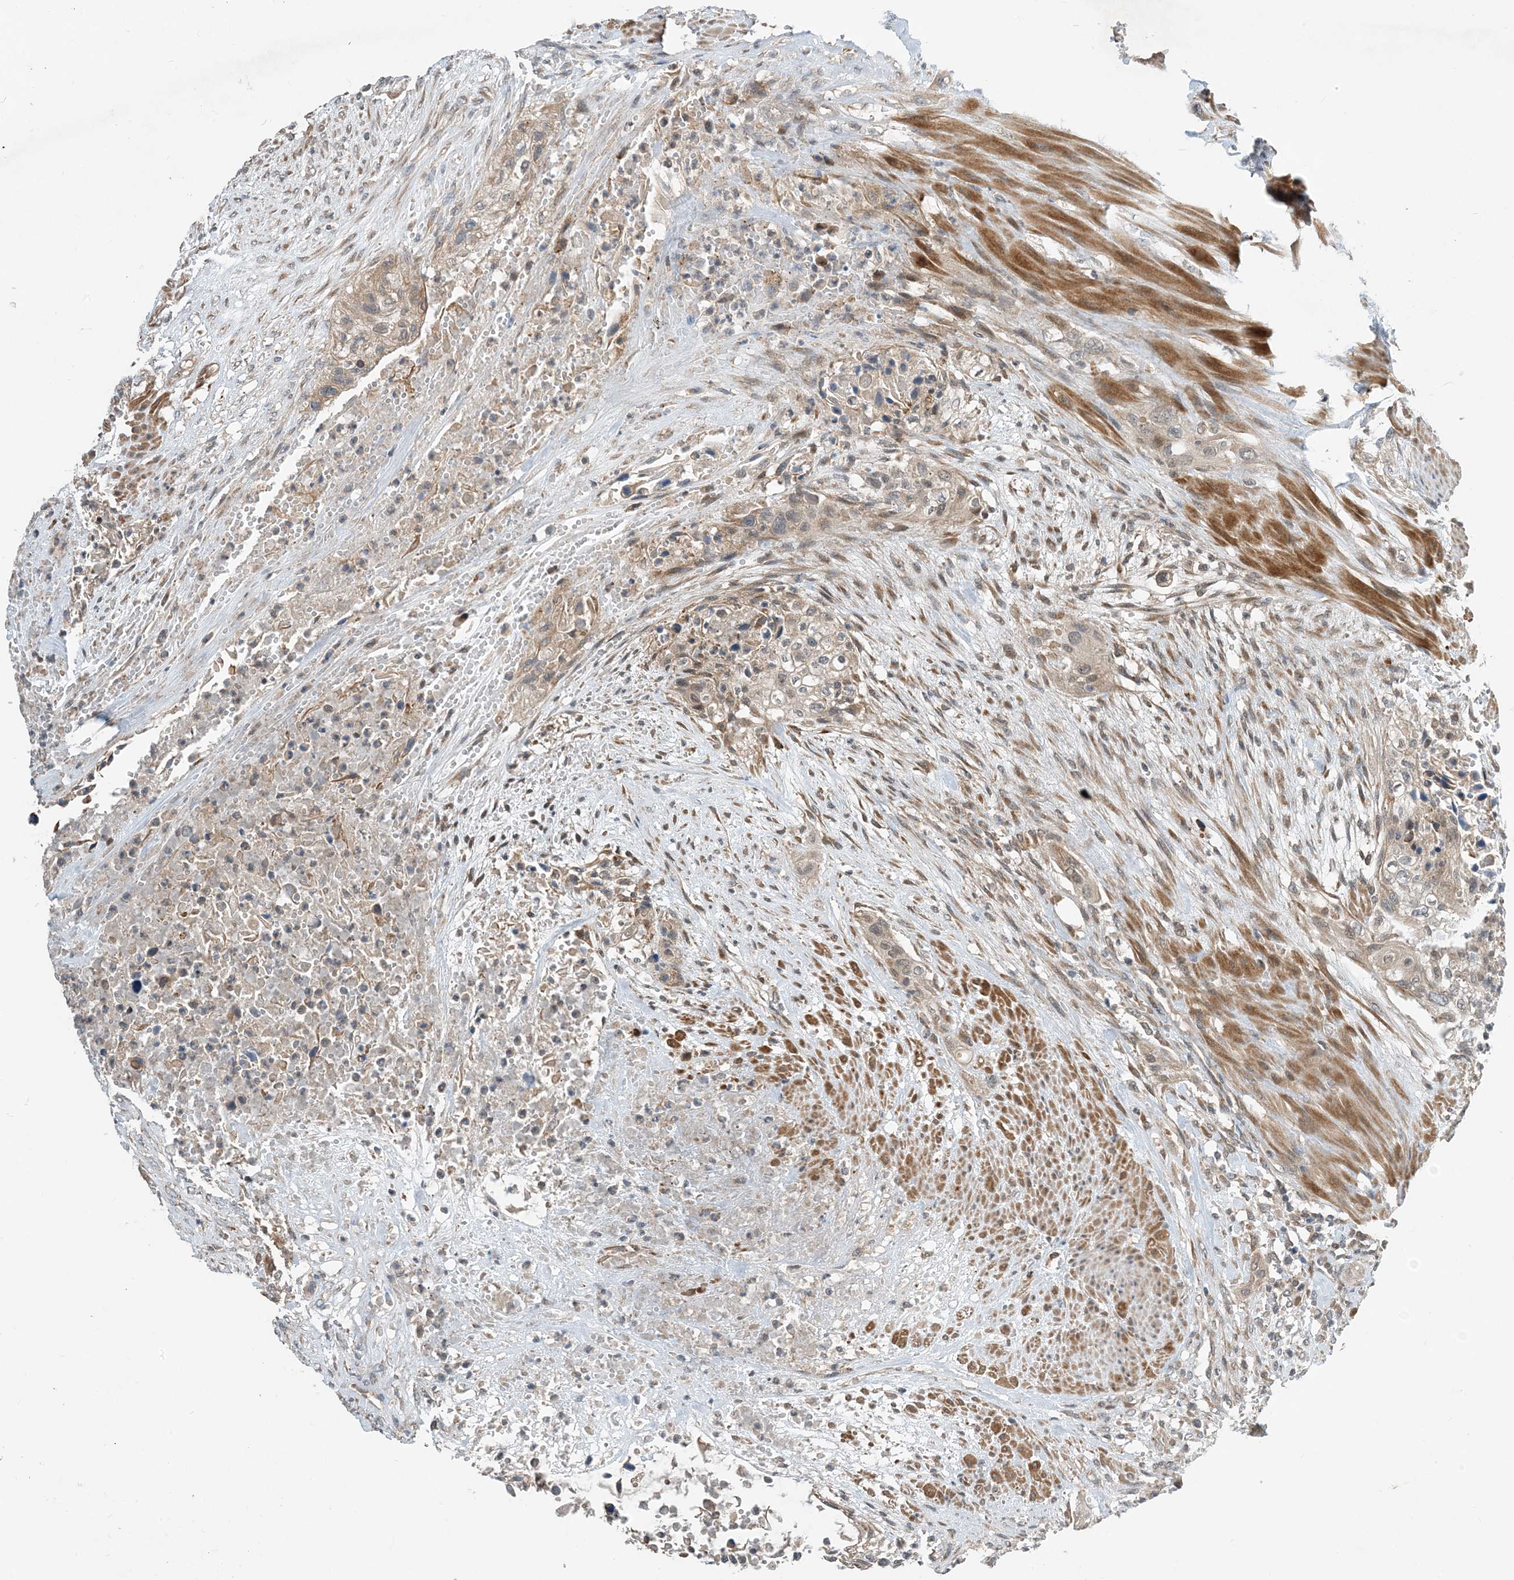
{"staining": {"intensity": "weak", "quantity": ">75%", "location": "cytoplasmic/membranous,nuclear"}, "tissue": "urothelial cancer", "cell_type": "Tumor cells", "image_type": "cancer", "snomed": [{"axis": "morphology", "description": "Urothelial carcinoma, High grade"}, {"axis": "topography", "description": "Urinary bladder"}], "caption": "Human urothelial cancer stained with a protein marker demonstrates weak staining in tumor cells.", "gene": "PHOSPHO2", "patient": {"sex": "male", "age": 35}}